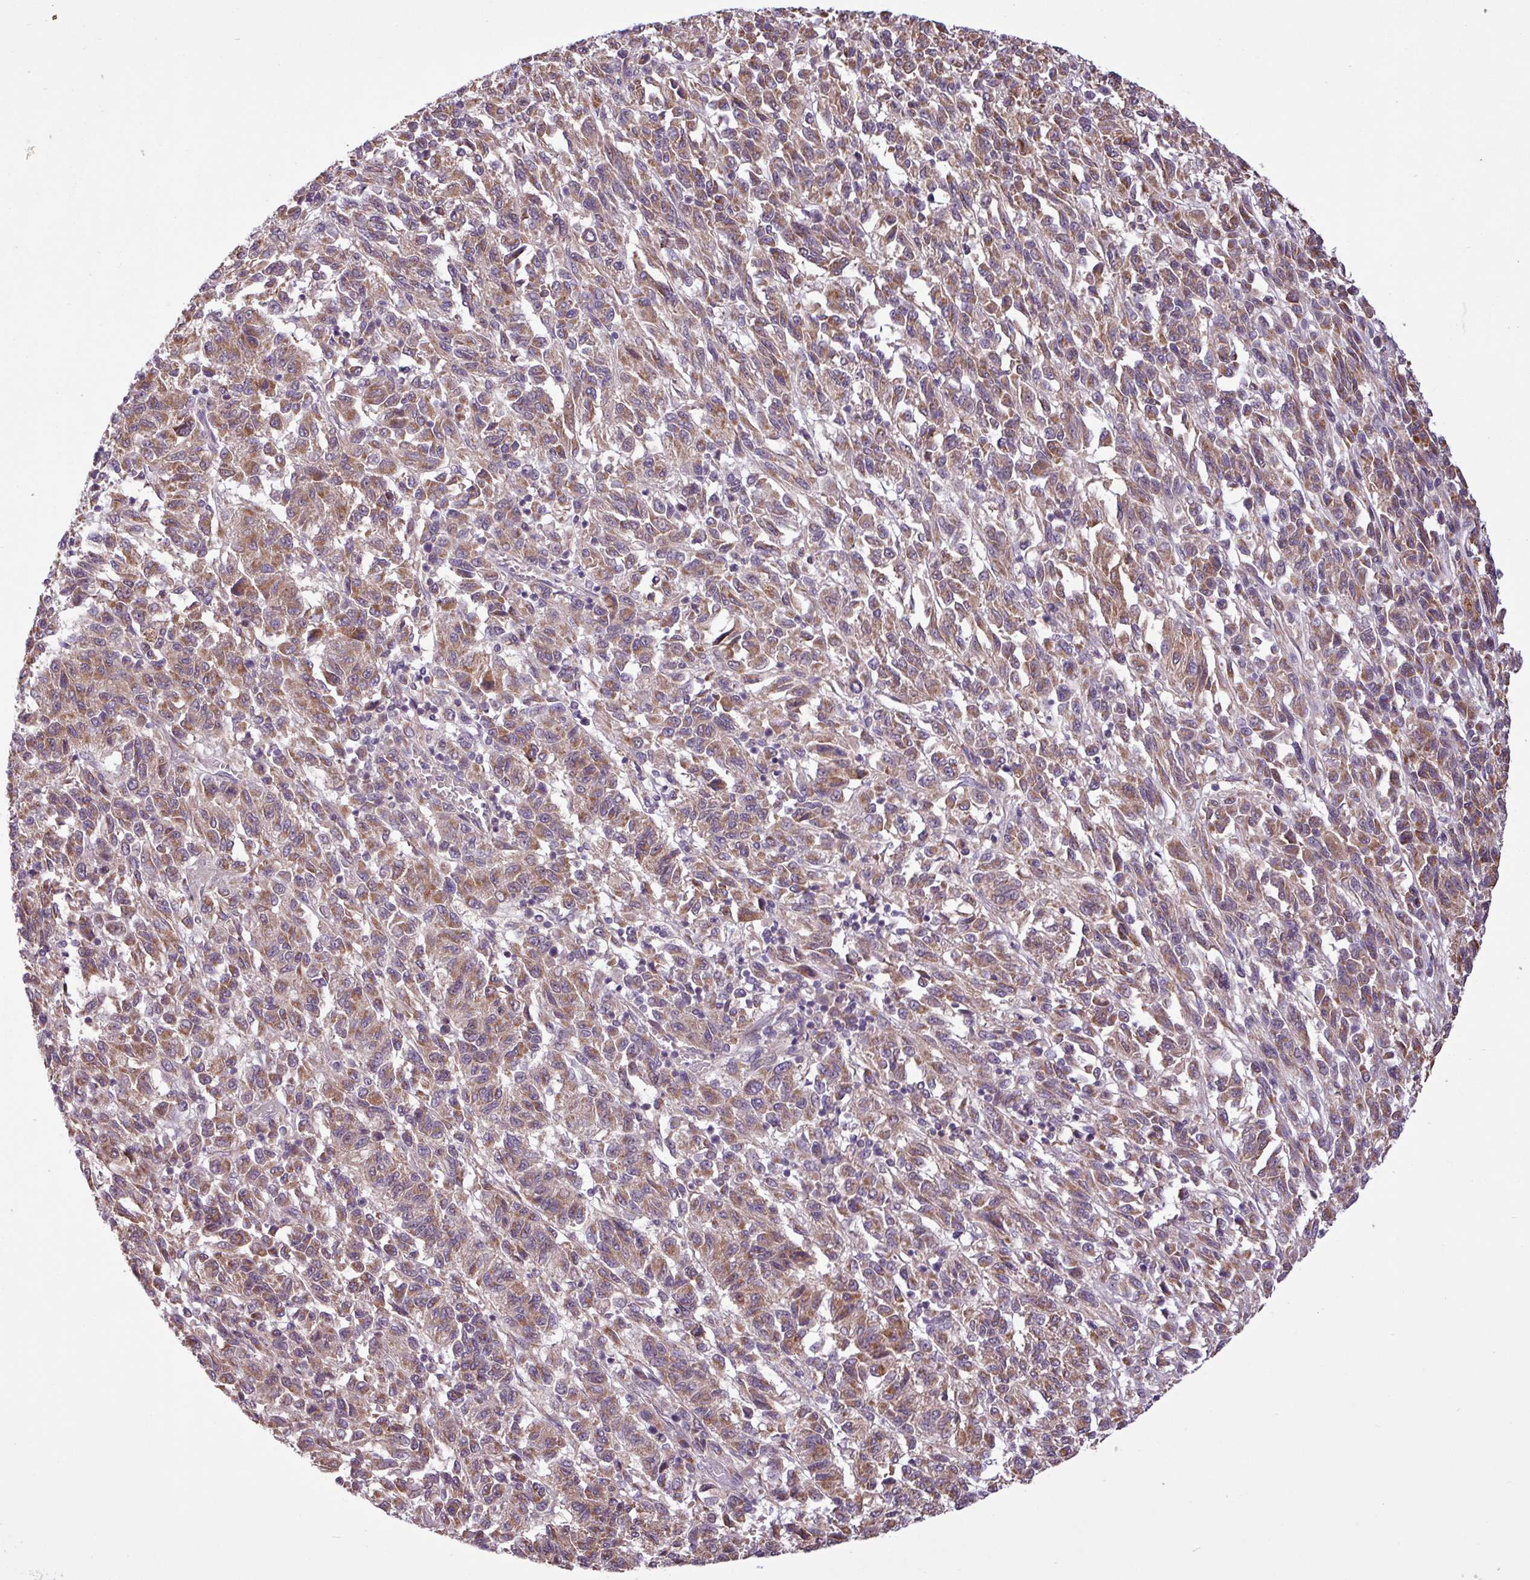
{"staining": {"intensity": "moderate", "quantity": ">75%", "location": "cytoplasmic/membranous"}, "tissue": "melanoma", "cell_type": "Tumor cells", "image_type": "cancer", "snomed": [{"axis": "morphology", "description": "Malignant melanoma, Metastatic site"}, {"axis": "topography", "description": "Lung"}], "caption": "Immunohistochemical staining of human melanoma exhibits medium levels of moderate cytoplasmic/membranous protein expression in approximately >75% of tumor cells. (Brightfield microscopy of DAB IHC at high magnification).", "gene": "TIMM10B", "patient": {"sex": "male", "age": 64}}